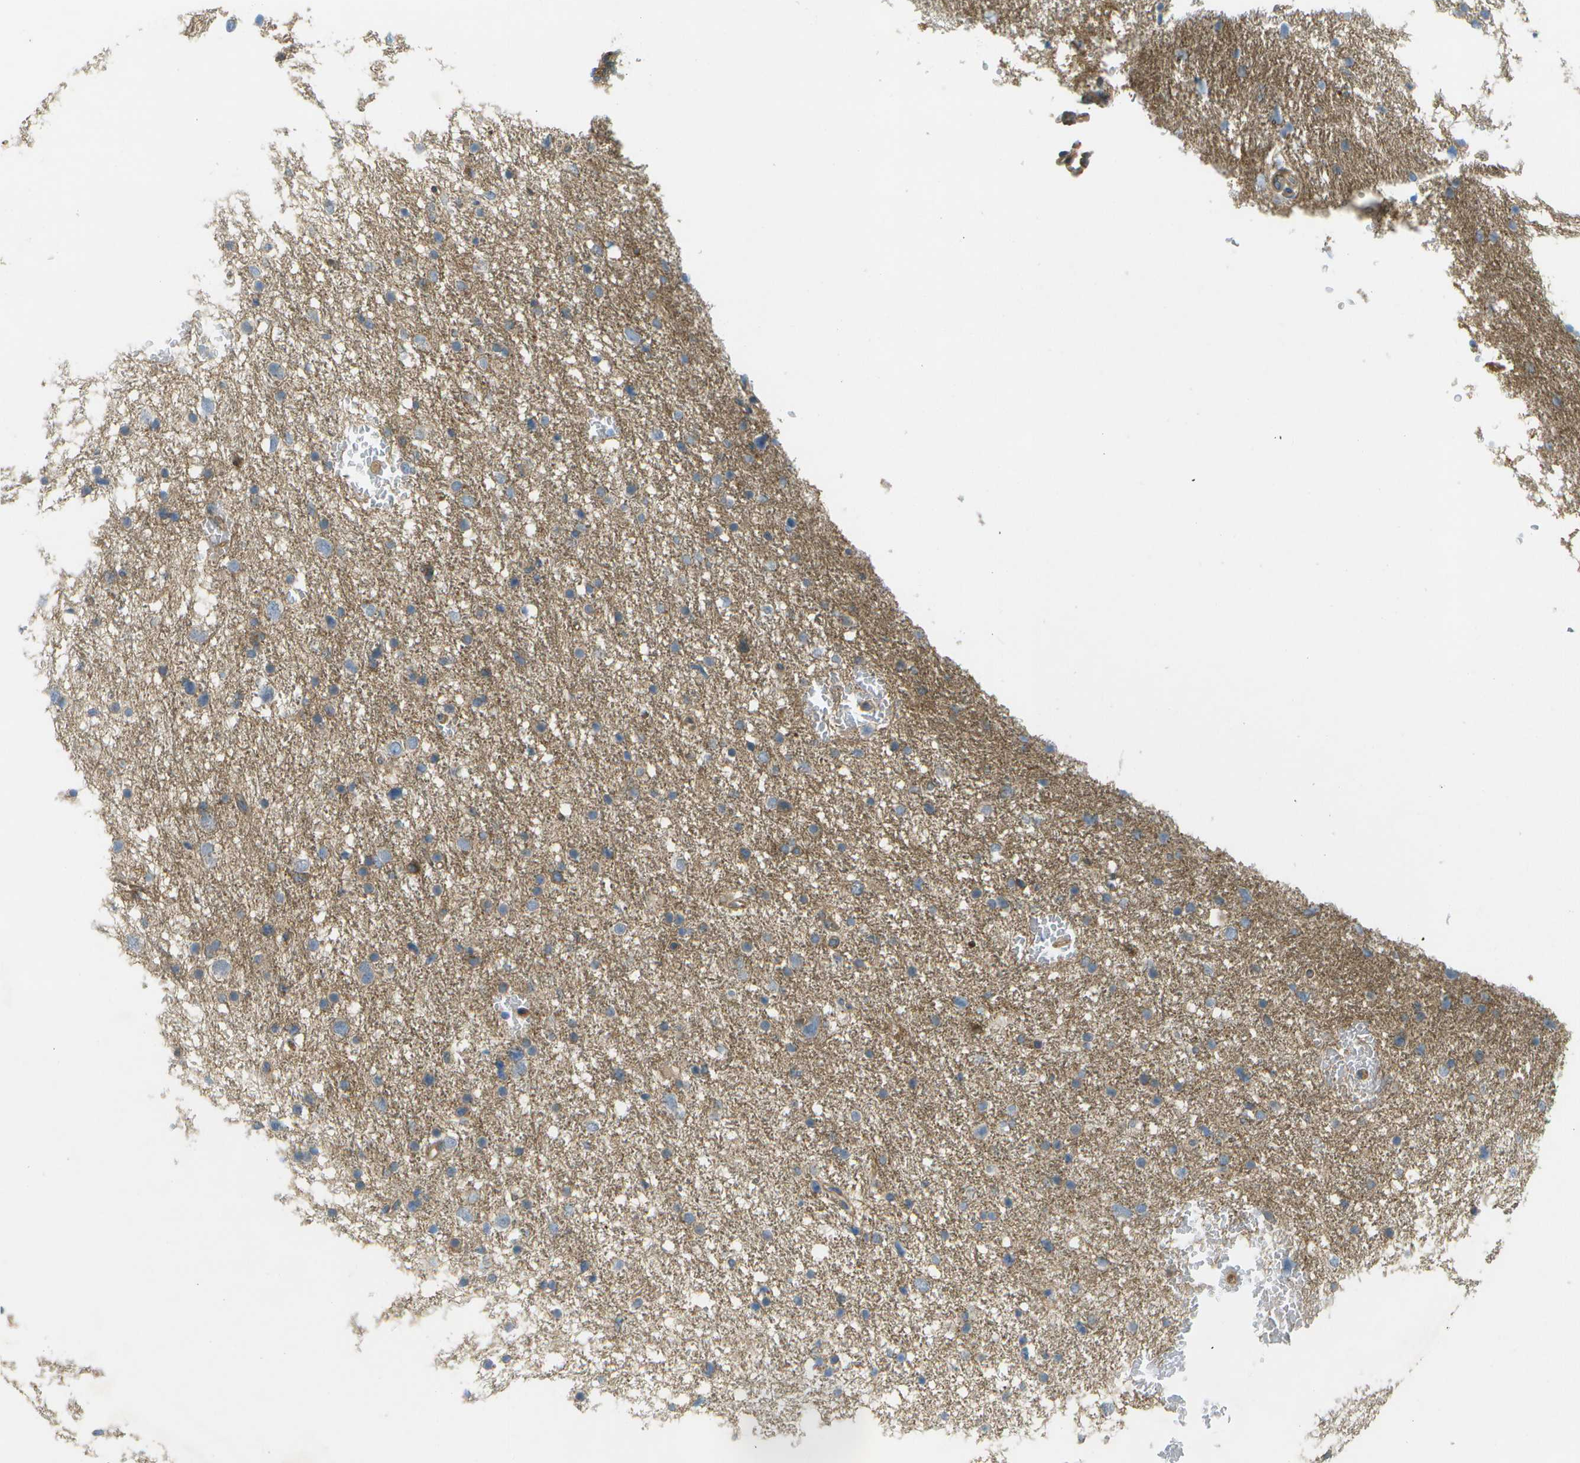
{"staining": {"intensity": "weak", "quantity": "25%-75%", "location": "cytoplasmic/membranous"}, "tissue": "glioma", "cell_type": "Tumor cells", "image_type": "cancer", "snomed": [{"axis": "morphology", "description": "Glioma, malignant, Low grade"}, {"axis": "topography", "description": "Brain"}], "caption": "Protein staining demonstrates weak cytoplasmic/membranous positivity in about 25%-75% of tumor cells in glioma. (DAB = brown stain, brightfield microscopy at high magnification).", "gene": "WNK2", "patient": {"sex": "female", "age": 37}}